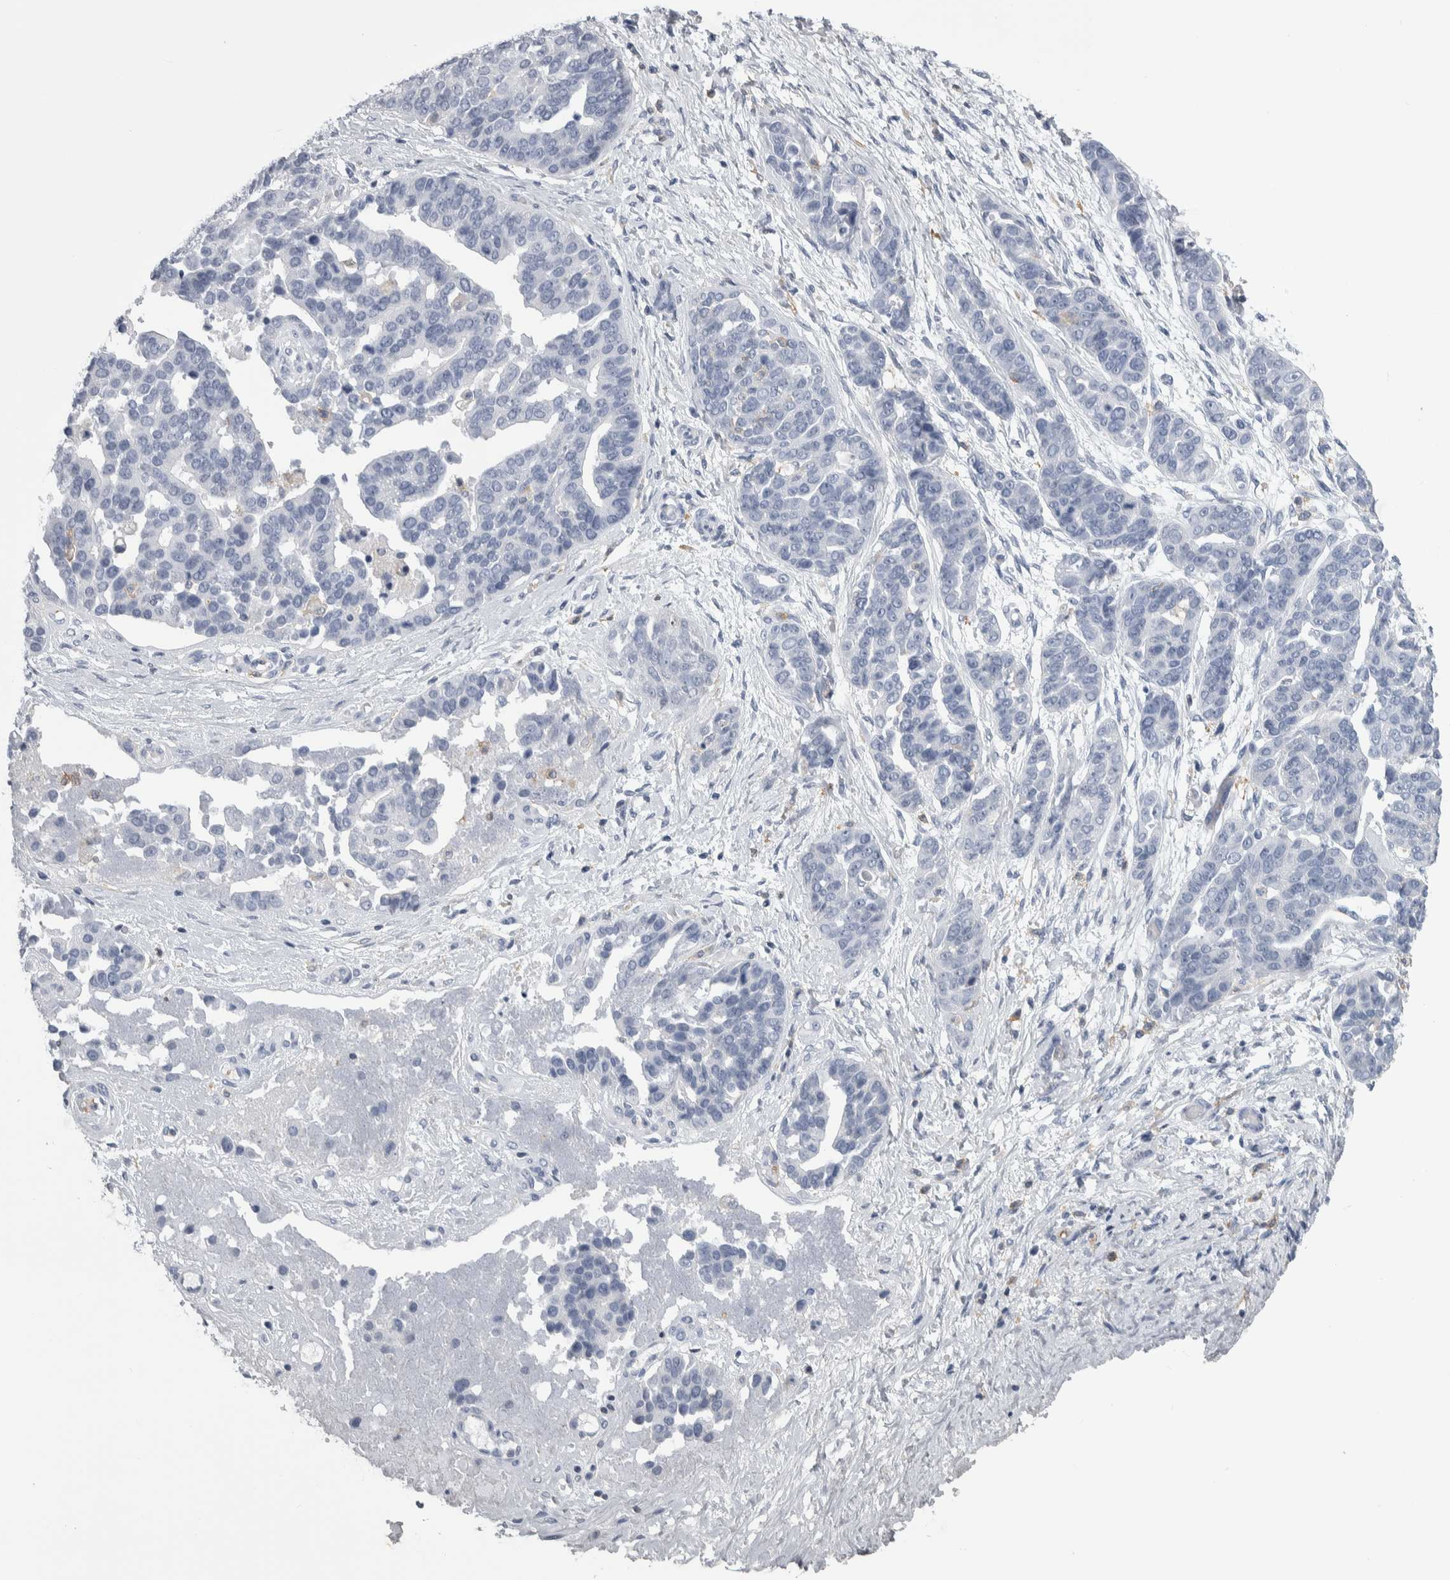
{"staining": {"intensity": "negative", "quantity": "none", "location": "none"}, "tissue": "ovarian cancer", "cell_type": "Tumor cells", "image_type": "cancer", "snomed": [{"axis": "morphology", "description": "Cystadenocarcinoma, serous, NOS"}, {"axis": "topography", "description": "Ovary"}], "caption": "Immunohistochemistry of human serous cystadenocarcinoma (ovarian) shows no positivity in tumor cells.", "gene": "SKAP2", "patient": {"sex": "female", "age": 44}}